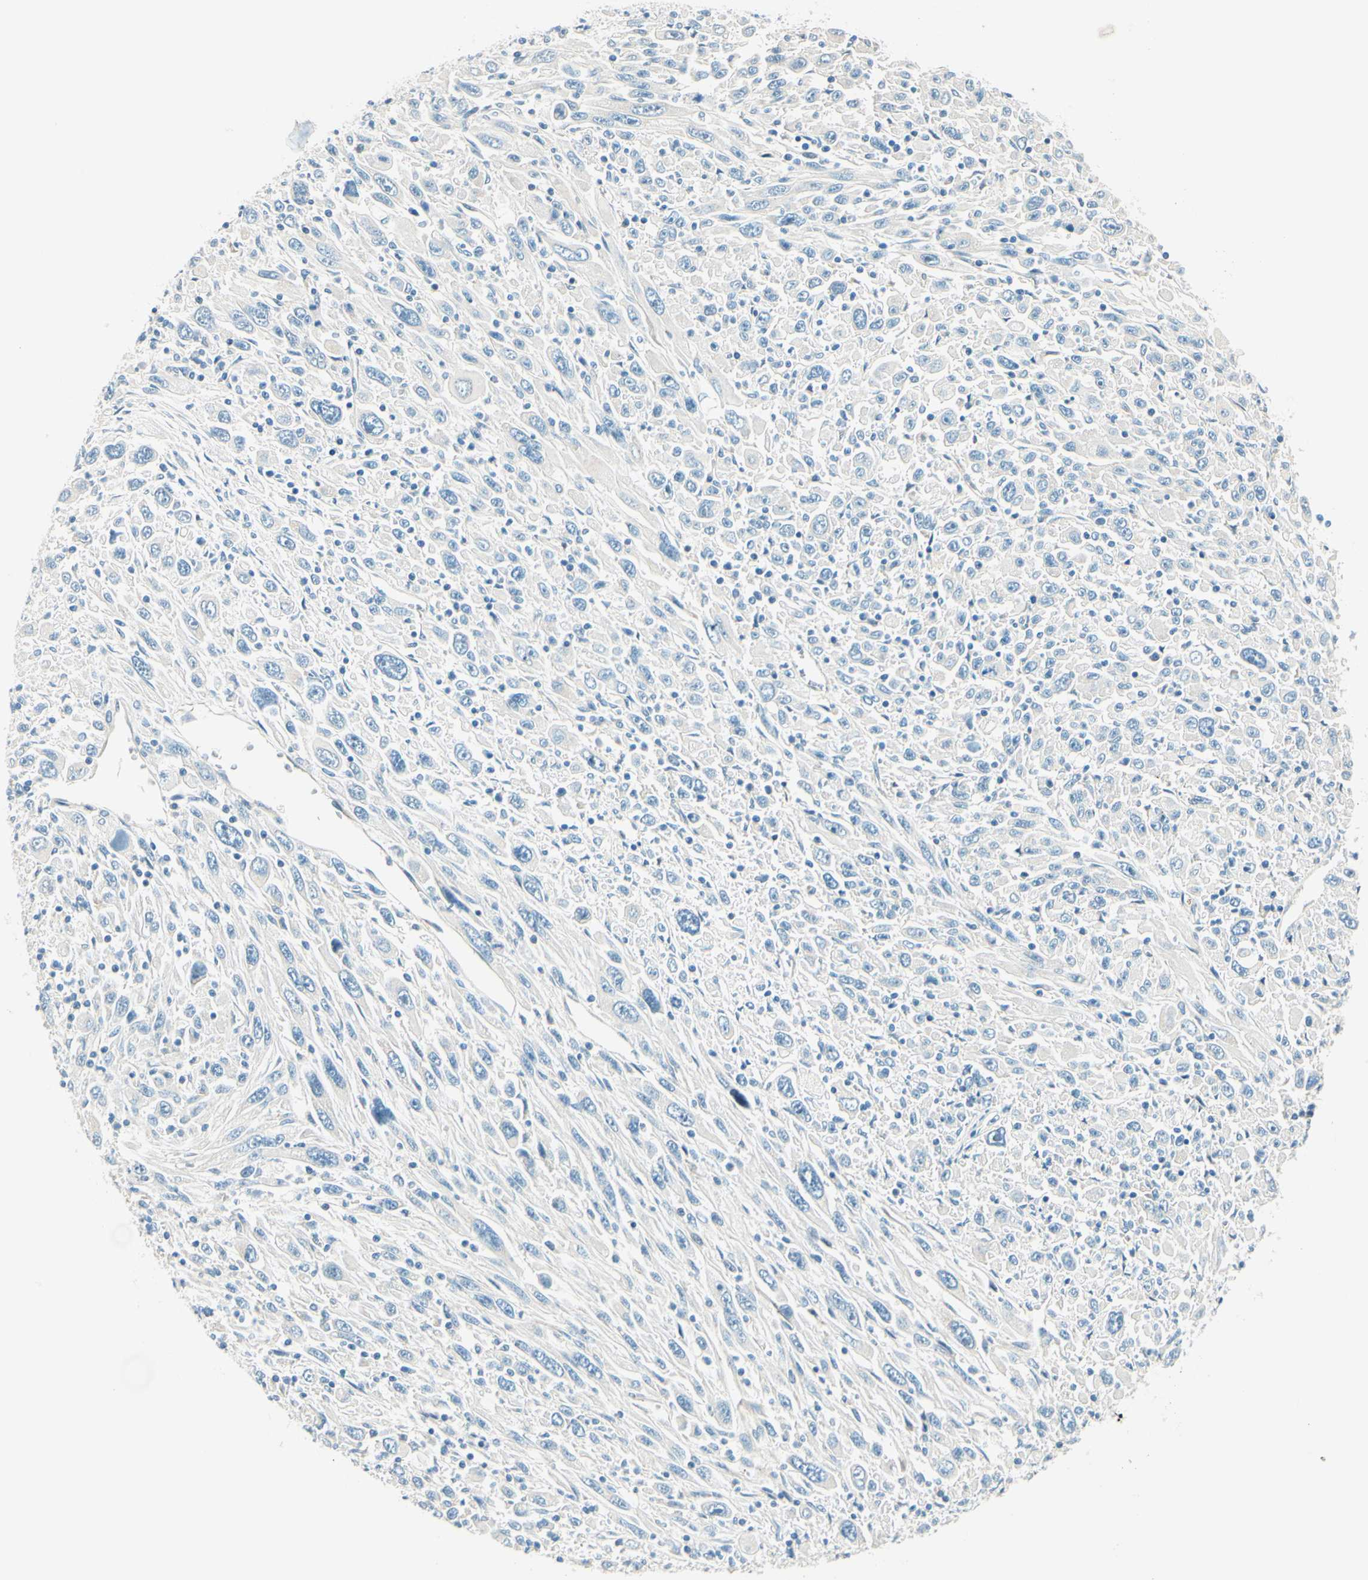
{"staining": {"intensity": "negative", "quantity": "none", "location": "none"}, "tissue": "melanoma", "cell_type": "Tumor cells", "image_type": "cancer", "snomed": [{"axis": "morphology", "description": "Malignant melanoma, Metastatic site"}, {"axis": "topography", "description": "Skin"}], "caption": "DAB (3,3'-diaminobenzidine) immunohistochemical staining of melanoma shows no significant positivity in tumor cells.", "gene": "TAOK2", "patient": {"sex": "female", "age": 56}}